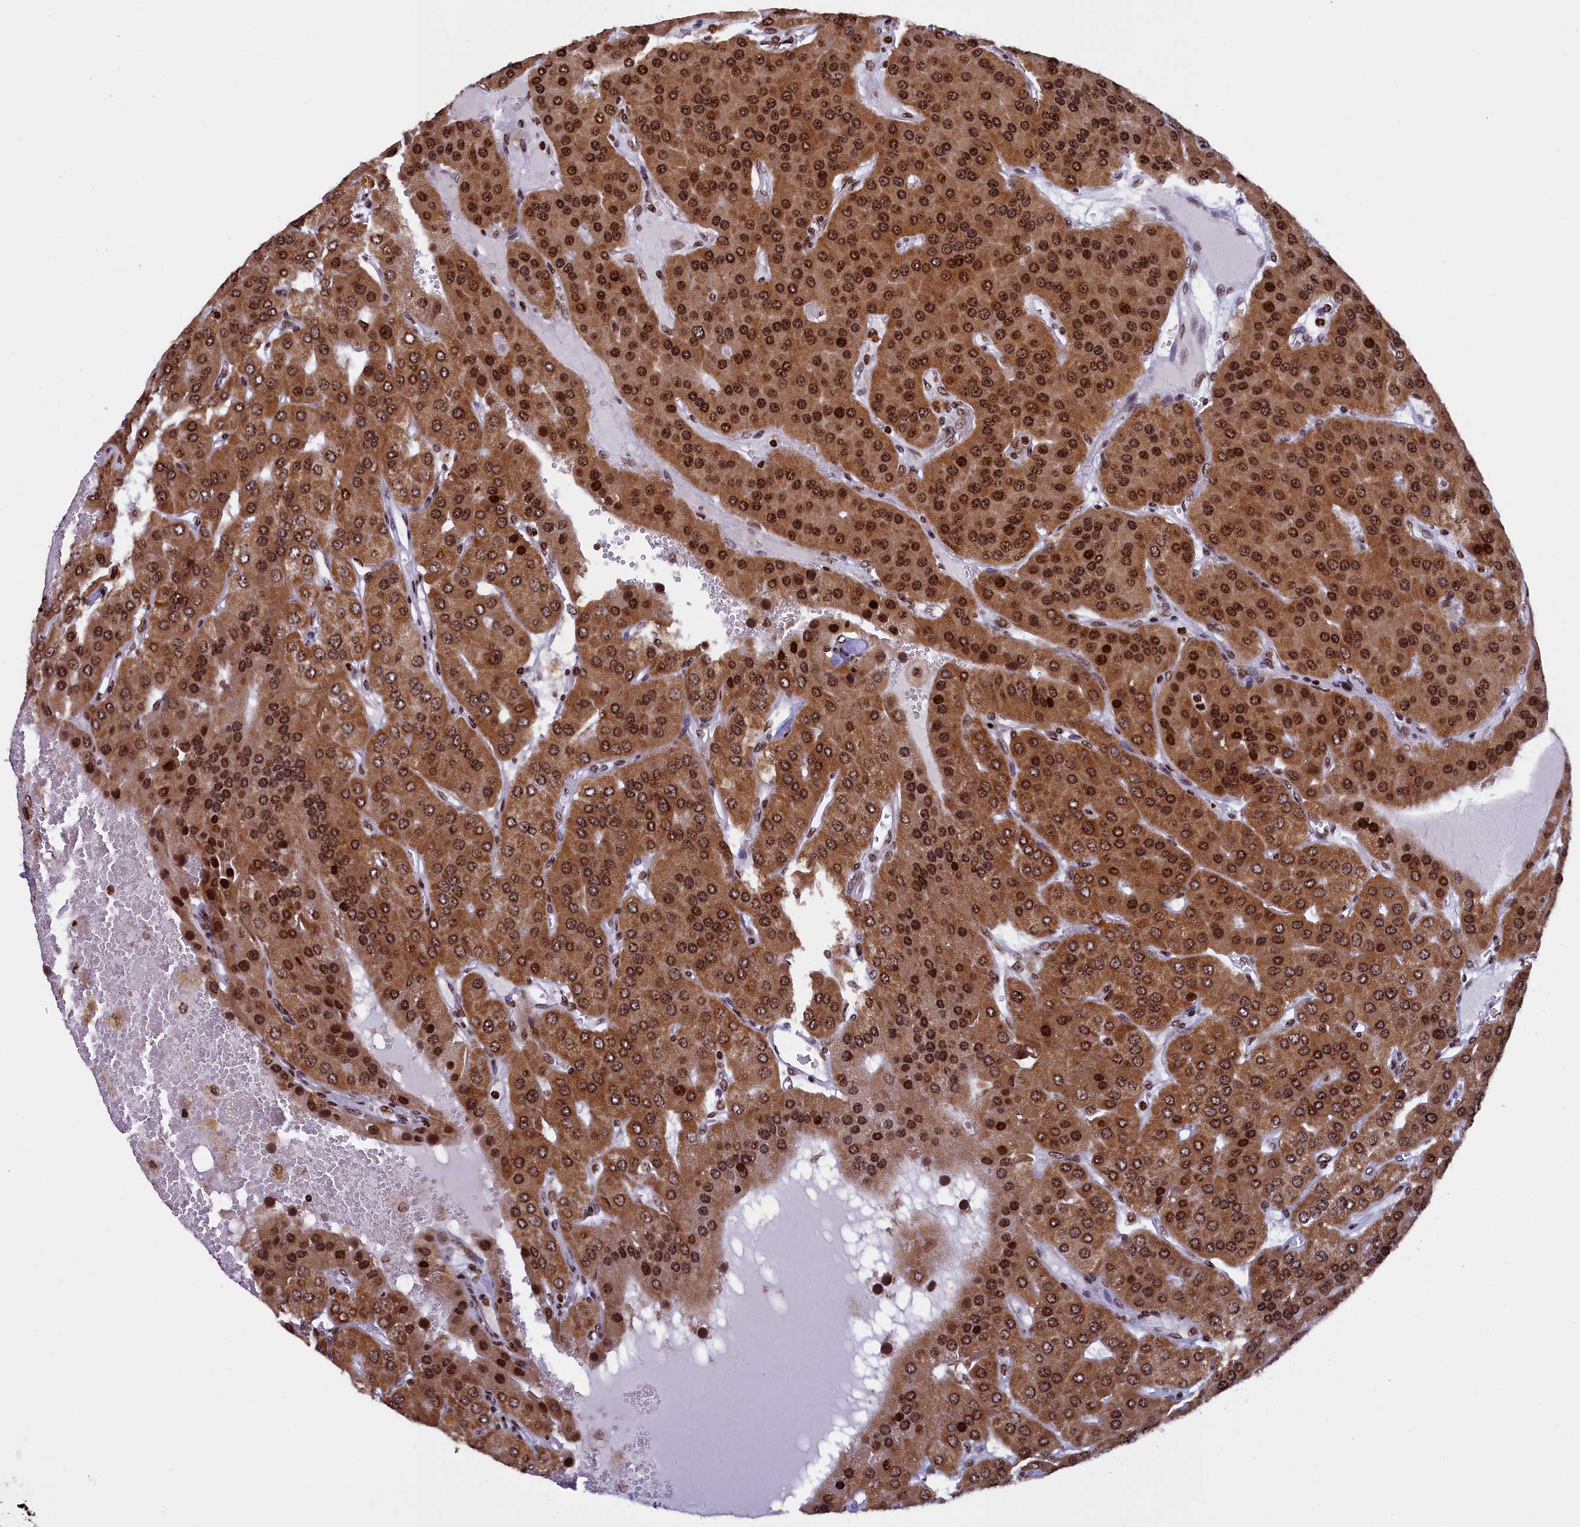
{"staining": {"intensity": "moderate", "quantity": ">75%", "location": "cytoplasmic/membranous,nuclear"}, "tissue": "parathyroid gland", "cell_type": "Glandular cells", "image_type": "normal", "snomed": [{"axis": "morphology", "description": "Normal tissue, NOS"}, {"axis": "morphology", "description": "Adenoma, NOS"}, {"axis": "topography", "description": "Parathyroid gland"}], "caption": "Immunohistochemistry (DAB) staining of benign human parathyroid gland shows moderate cytoplasmic/membranous,nuclear protein expression in approximately >75% of glandular cells. (IHC, brightfield microscopy, high magnification).", "gene": "TIMM29", "patient": {"sex": "female", "age": 86}}